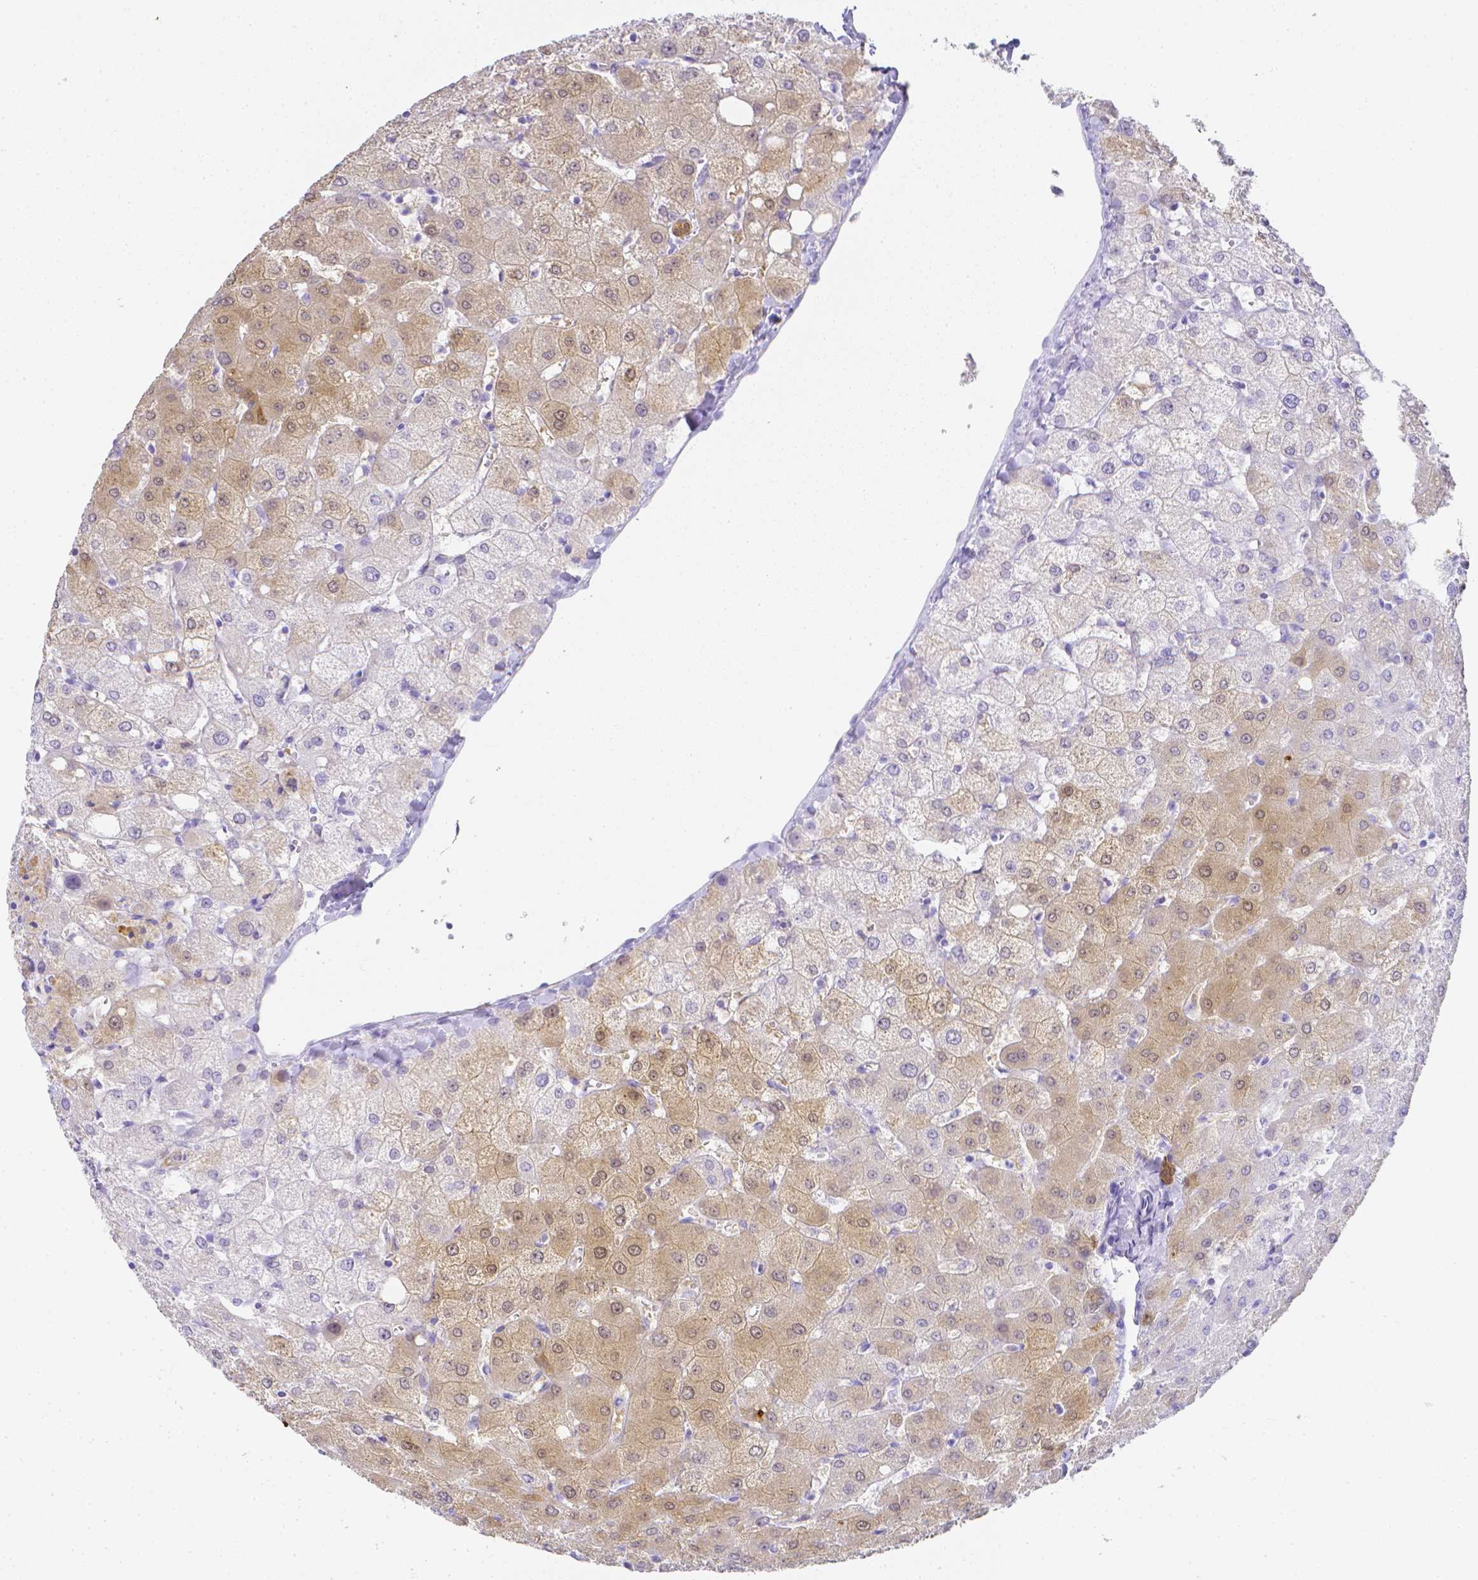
{"staining": {"intensity": "weak", "quantity": ">75%", "location": "cytoplasmic/membranous,nuclear"}, "tissue": "liver", "cell_type": "Cholangiocytes", "image_type": "normal", "snomed": [{"axis": "morphology", "description": "Normal tissue, NOS"}, {"axis": "topography", "description": "Liver"}], "caption": "Liver stained for a protein exhibits weak cytoplasmic/membranous,nuclear positivity in cholangiocytes. Nuclei are stained in blue.", "gene": "LGALS4", "patient": {"sex": "female", "age": 54}}